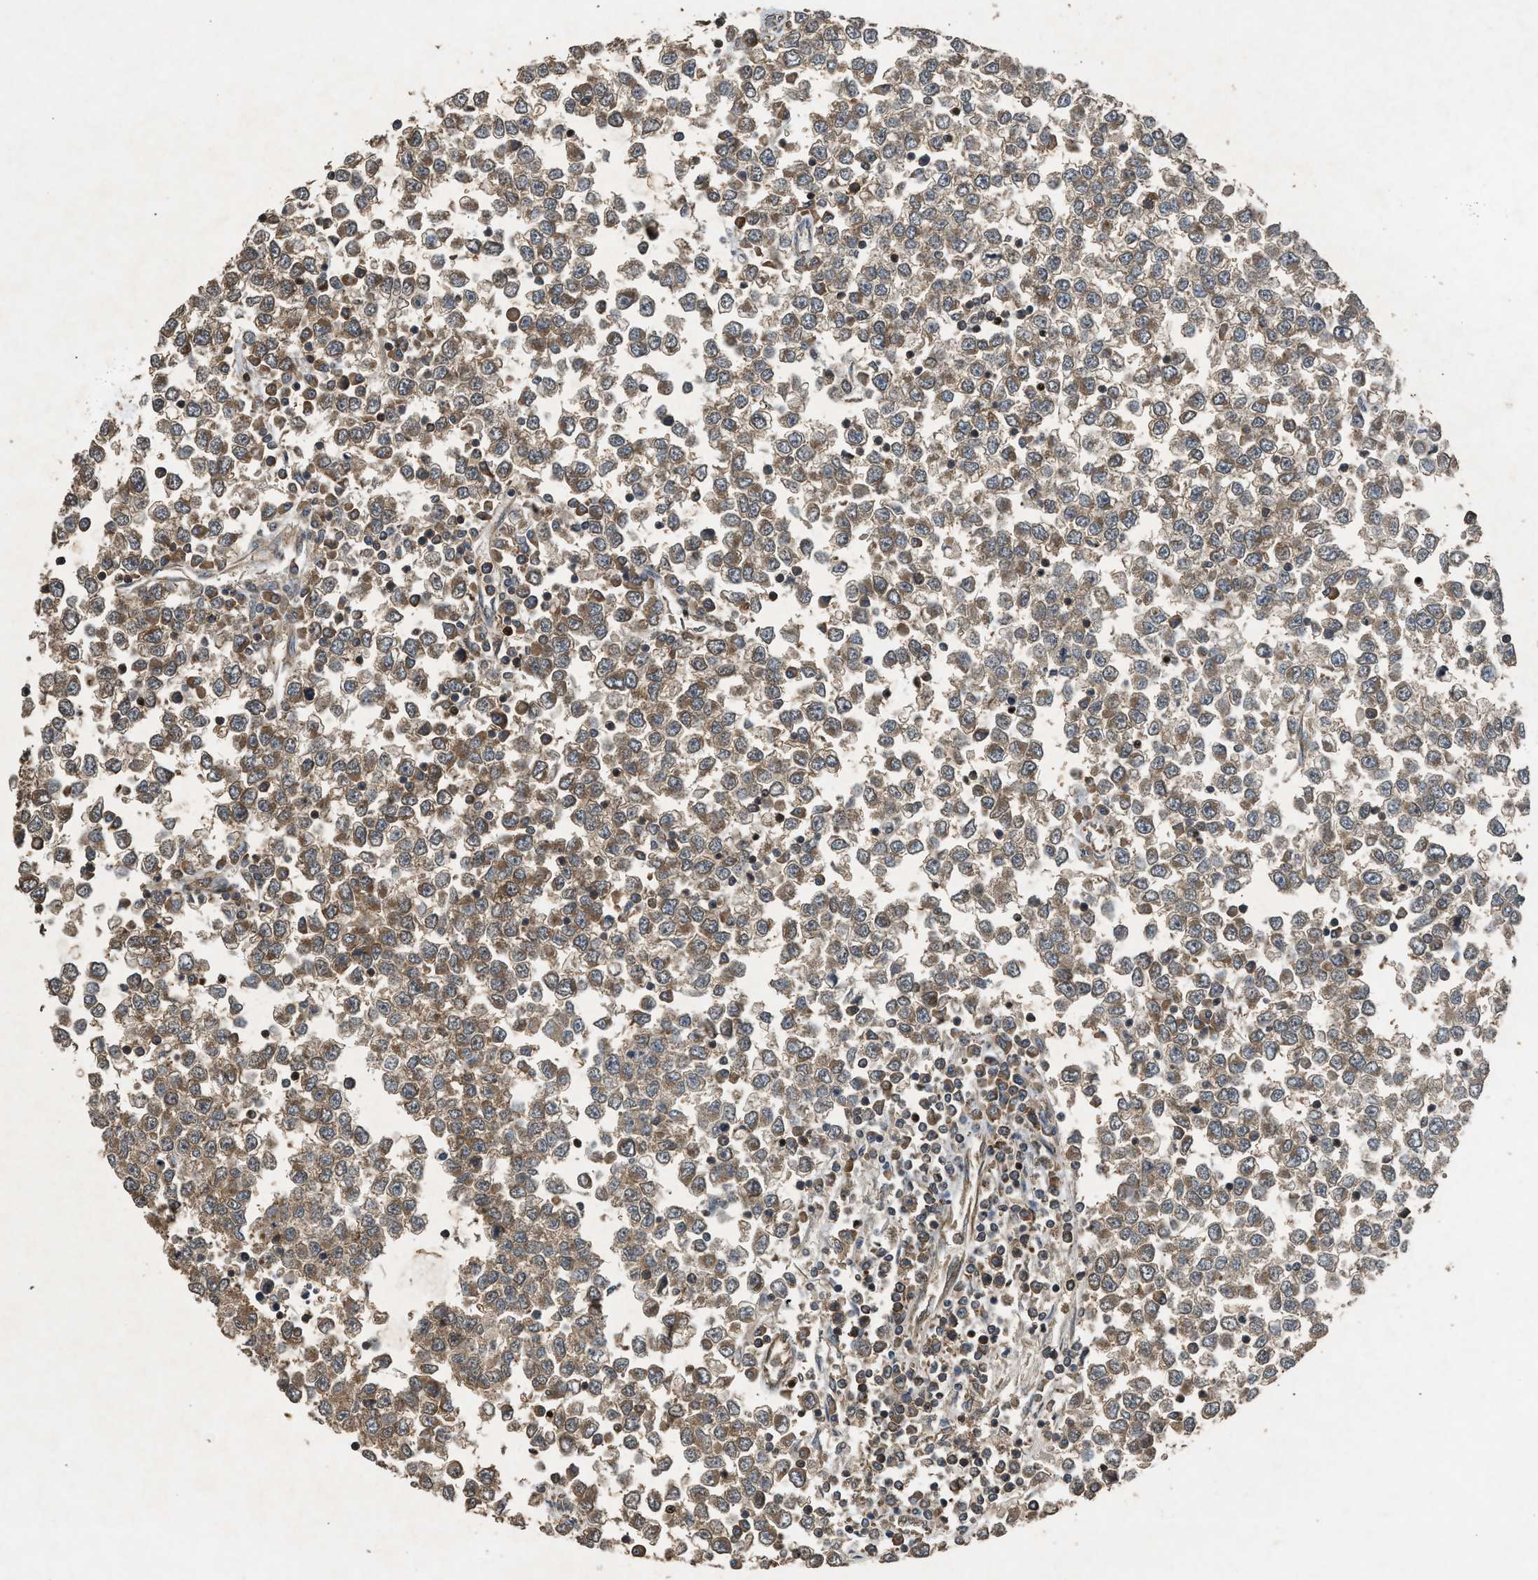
{"staining": {"intensity": "moderate", "quantity": "<25%", "location": "cytoplasmic/membranous"}, "tissue": "testis cancer", "cell_type": "Tumor cells", "image_type": "cancer", "snomed": [{"axis": "morphology", "description": "Seminoma, NOS"}, {"axis": "topography", "description": "Testis"}], "caption": "Immunohistochemistry of testis seminoma demonstrates low levels of moderate cytoplasmic/membranous positivity in about <25% of tumor cells.", "gene": "HIP1R", "patient": {"sex": "male", "age": 65}}